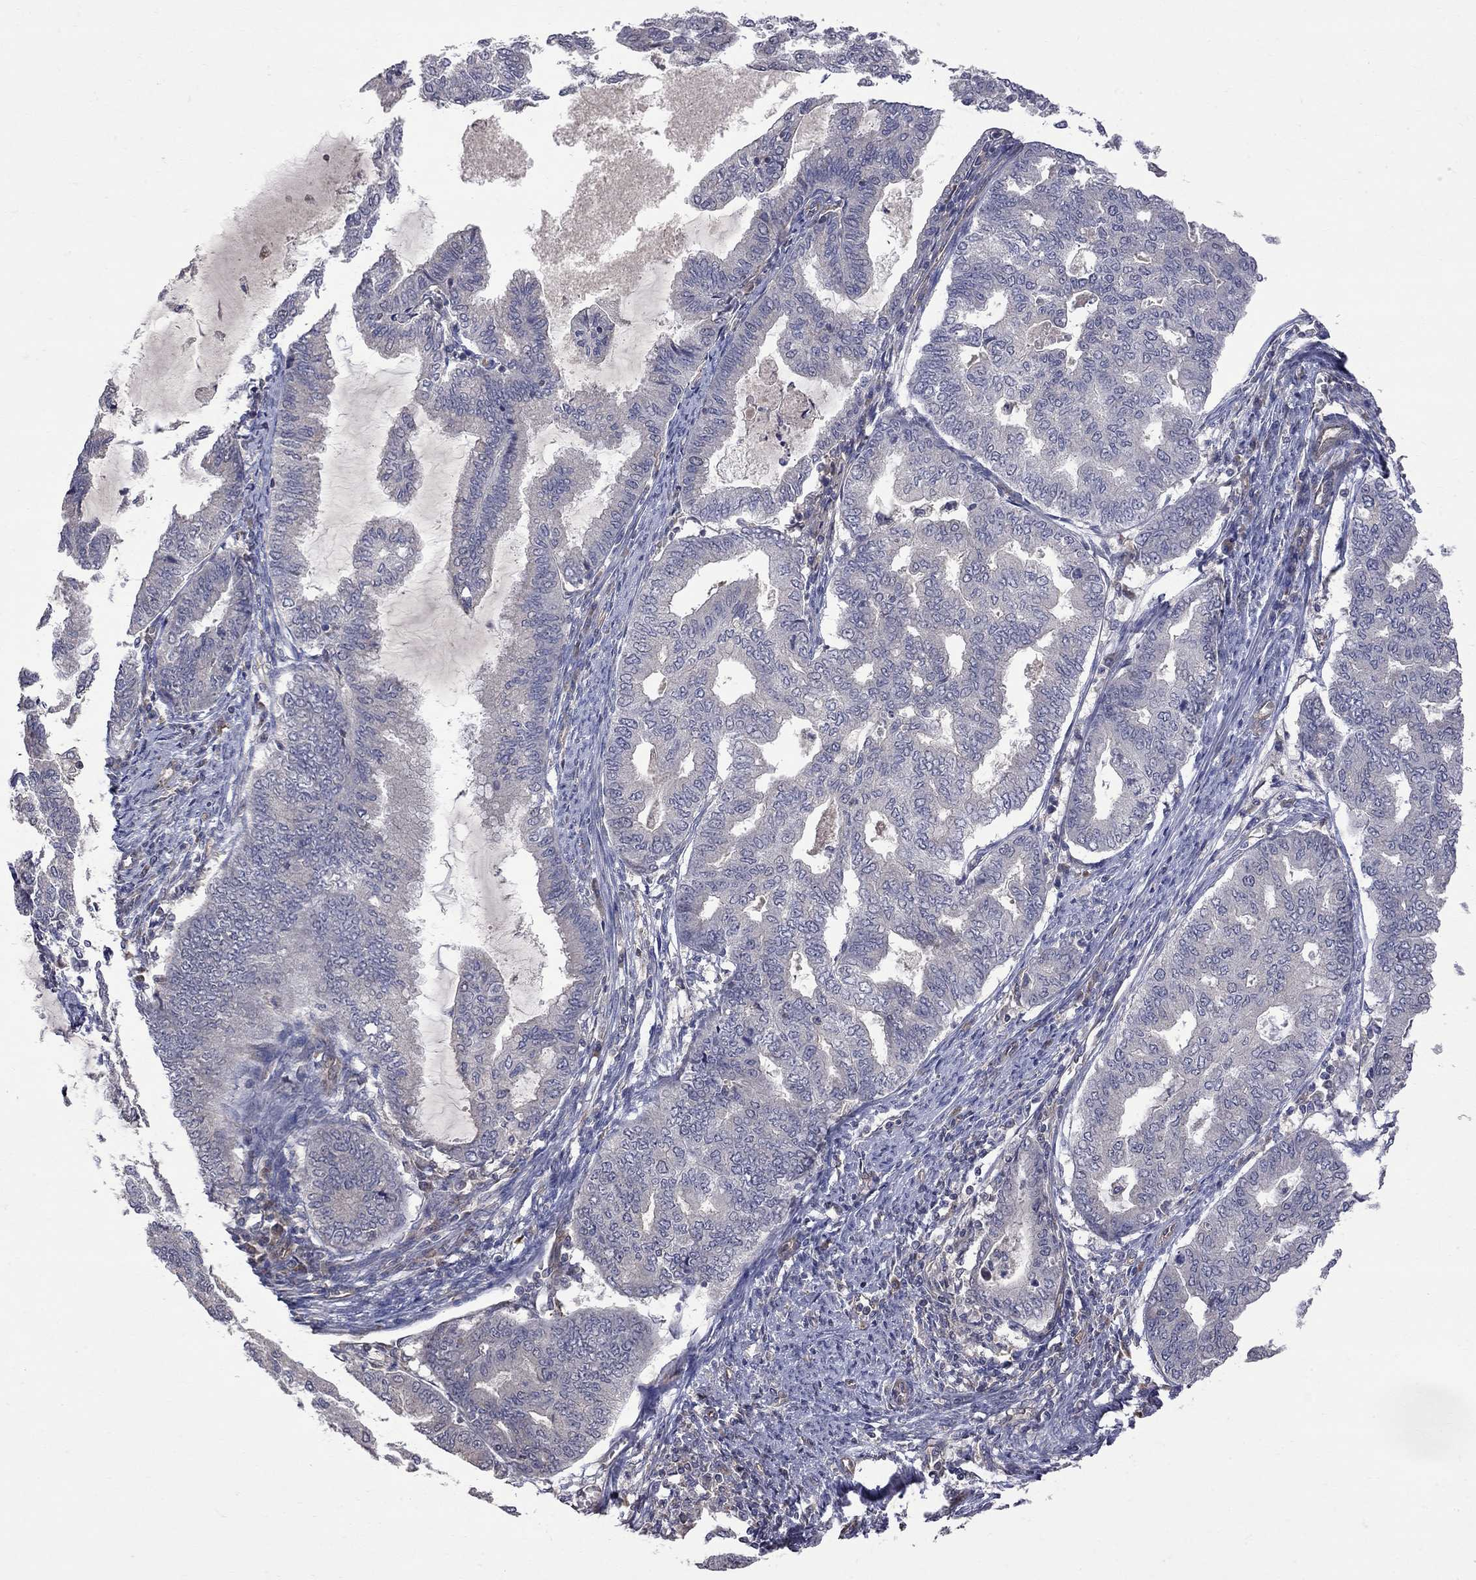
{"staining": {"intensity": "negative", "quantity": "none", "location": "none"}, "tissue": "endometrial cancer", "cell_type": "Tumor cells", "image_type": "cancer", "snomed": [{"axis": "morphology", "description": "Adenocarcinoma, NOS"}, {"axis": "topography", "description": "Endometrium"}], "caption": "DAB (3,3'-diaminobenzidine) immunohistochemical staining of human adenocarcinoma (endometrial) reveals no significant staining in tumor cells.", "gene": "ABI3", "patient": {"sex": "female", "age": 79}}